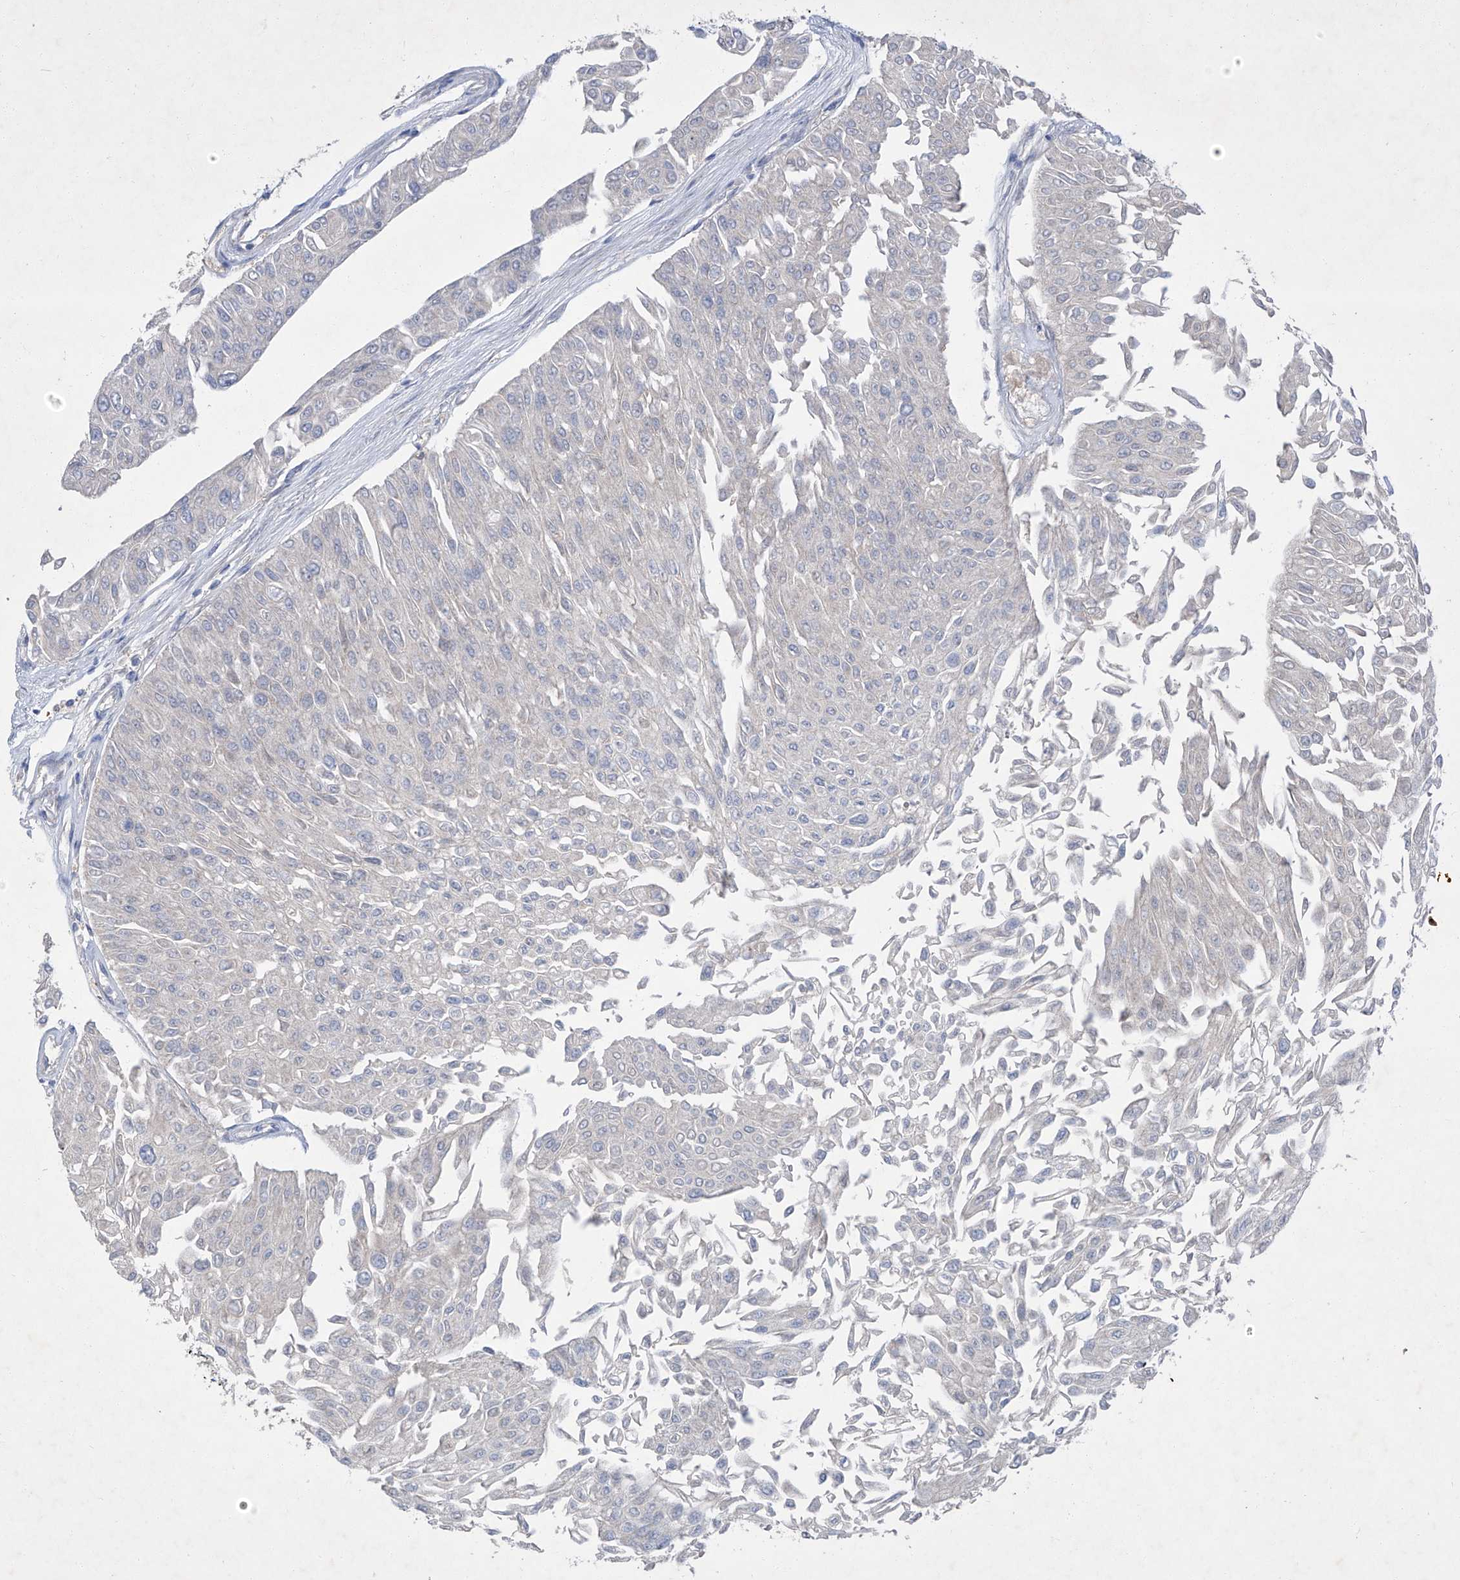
{"staining": {"intensity": "negative", "quantity": "none", "location": "none"}, "tissue": "urothelial cancer", "cell_type": "Tumor cells", "image_type": "cancer", "snomed": [{"axis": "morphology", "description": "Urothelial carcinoma, Low grade"}, {"axis": "topography", "description": "Urinary bladder"}], "caption": "Tumor cells show no significant expression in urothelial cancer. (DAB immunohistochemistry visualized using brightfield microscopy, high magnification).", "gene": "SBK2", "patient": {"sex": "male", "age": 67}}